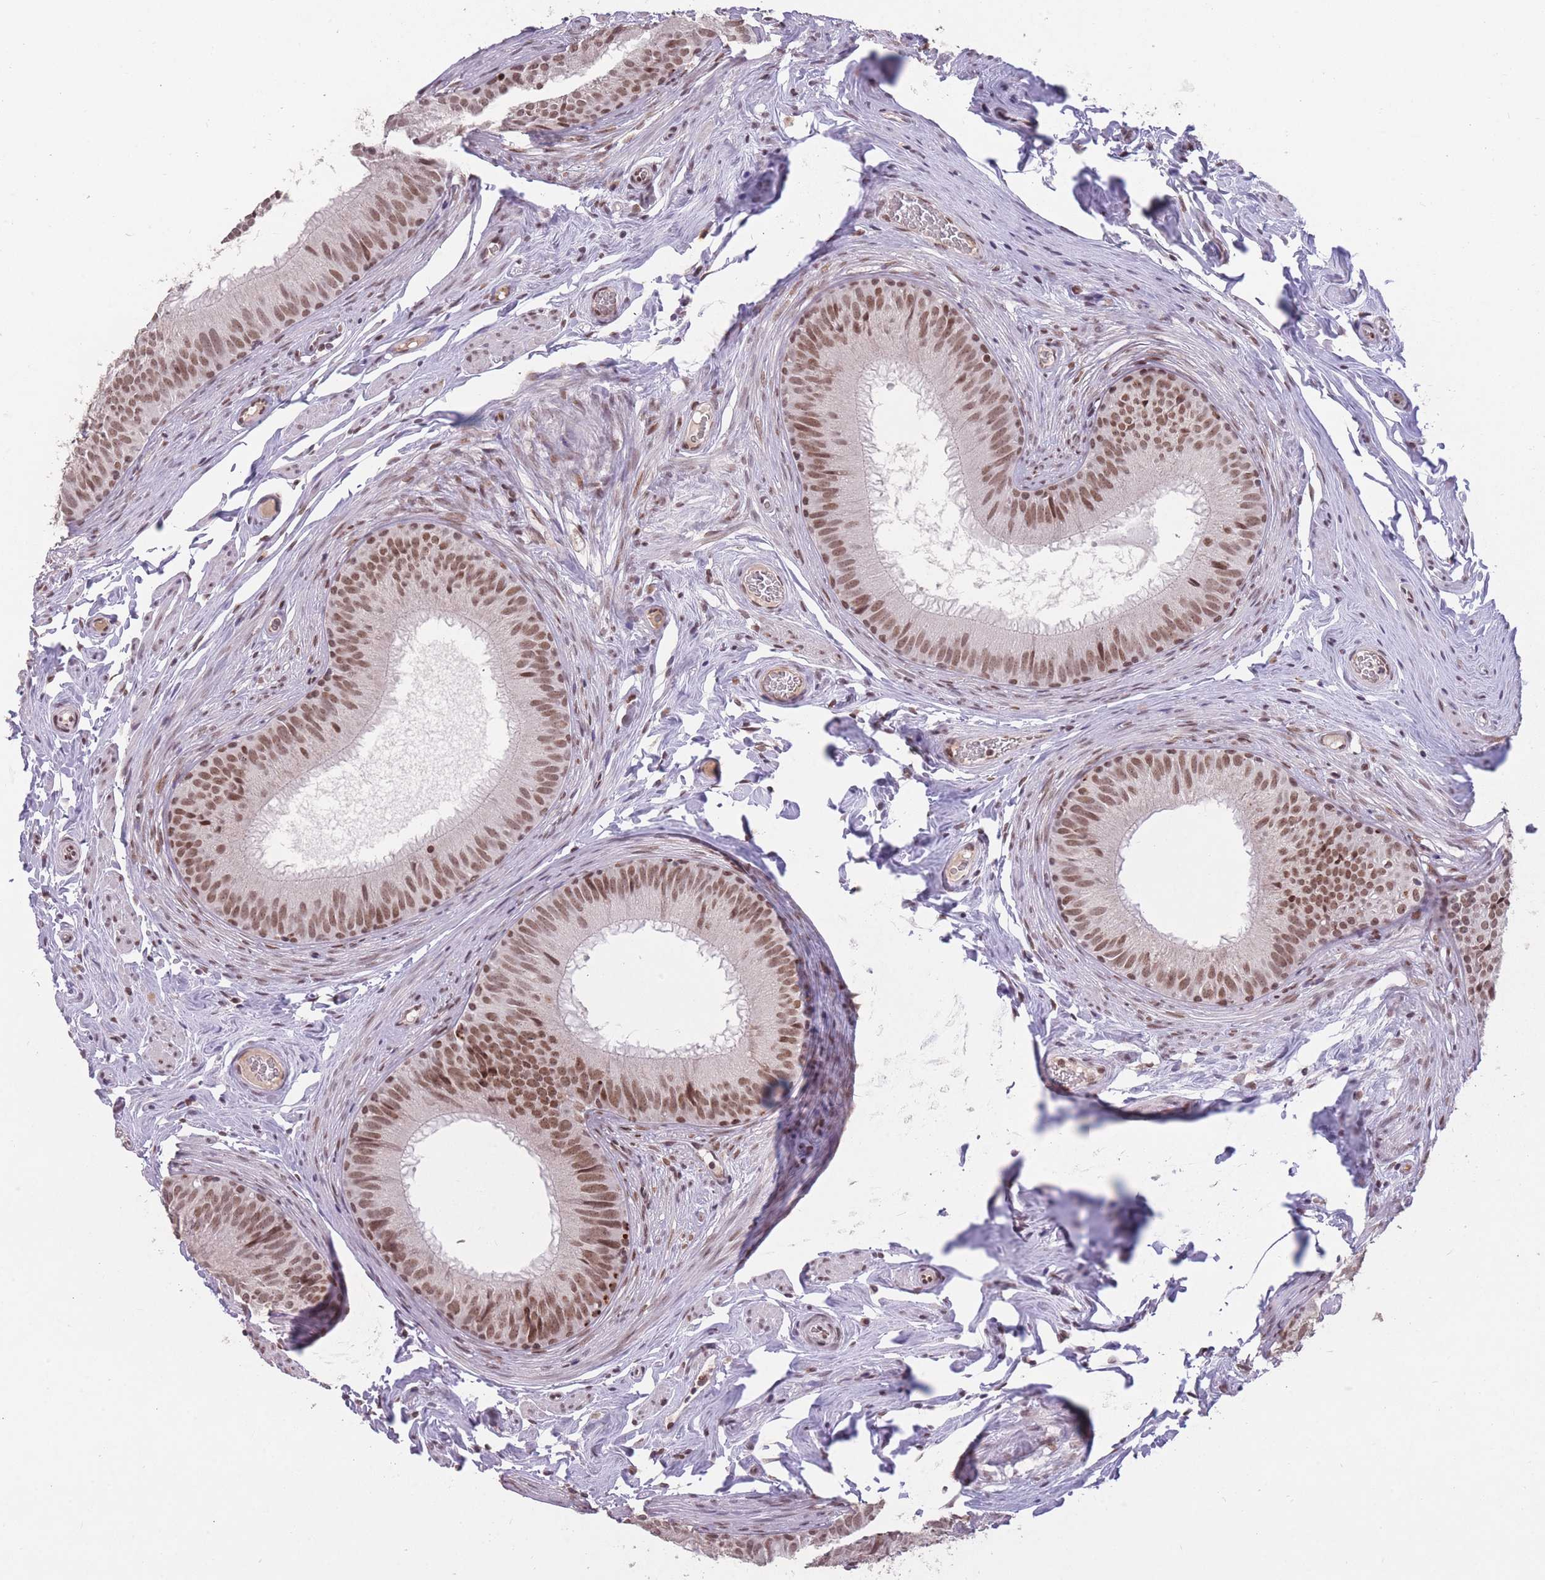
{"staining": {"intensity": "moderate", "quantity": ">75%", "location": "nuclear"}, "tissue": "epididymis", "cell_type": "Glandular cells", "image_type": "normal", "snomed": [{"axis": "morphology", "description": "Normal tissue, NOS"}, {"axis": "topography", "description": "Epididymis, spermatic cord, NOS"}], "caption": "This is an image of immunohistochemistry staining of unremarkable epididymis, which shows moderate expression in the nuclear of glandular cells.", "gene": "HNRNPUL1", "patient": {"sex": "male", "age": 25}}